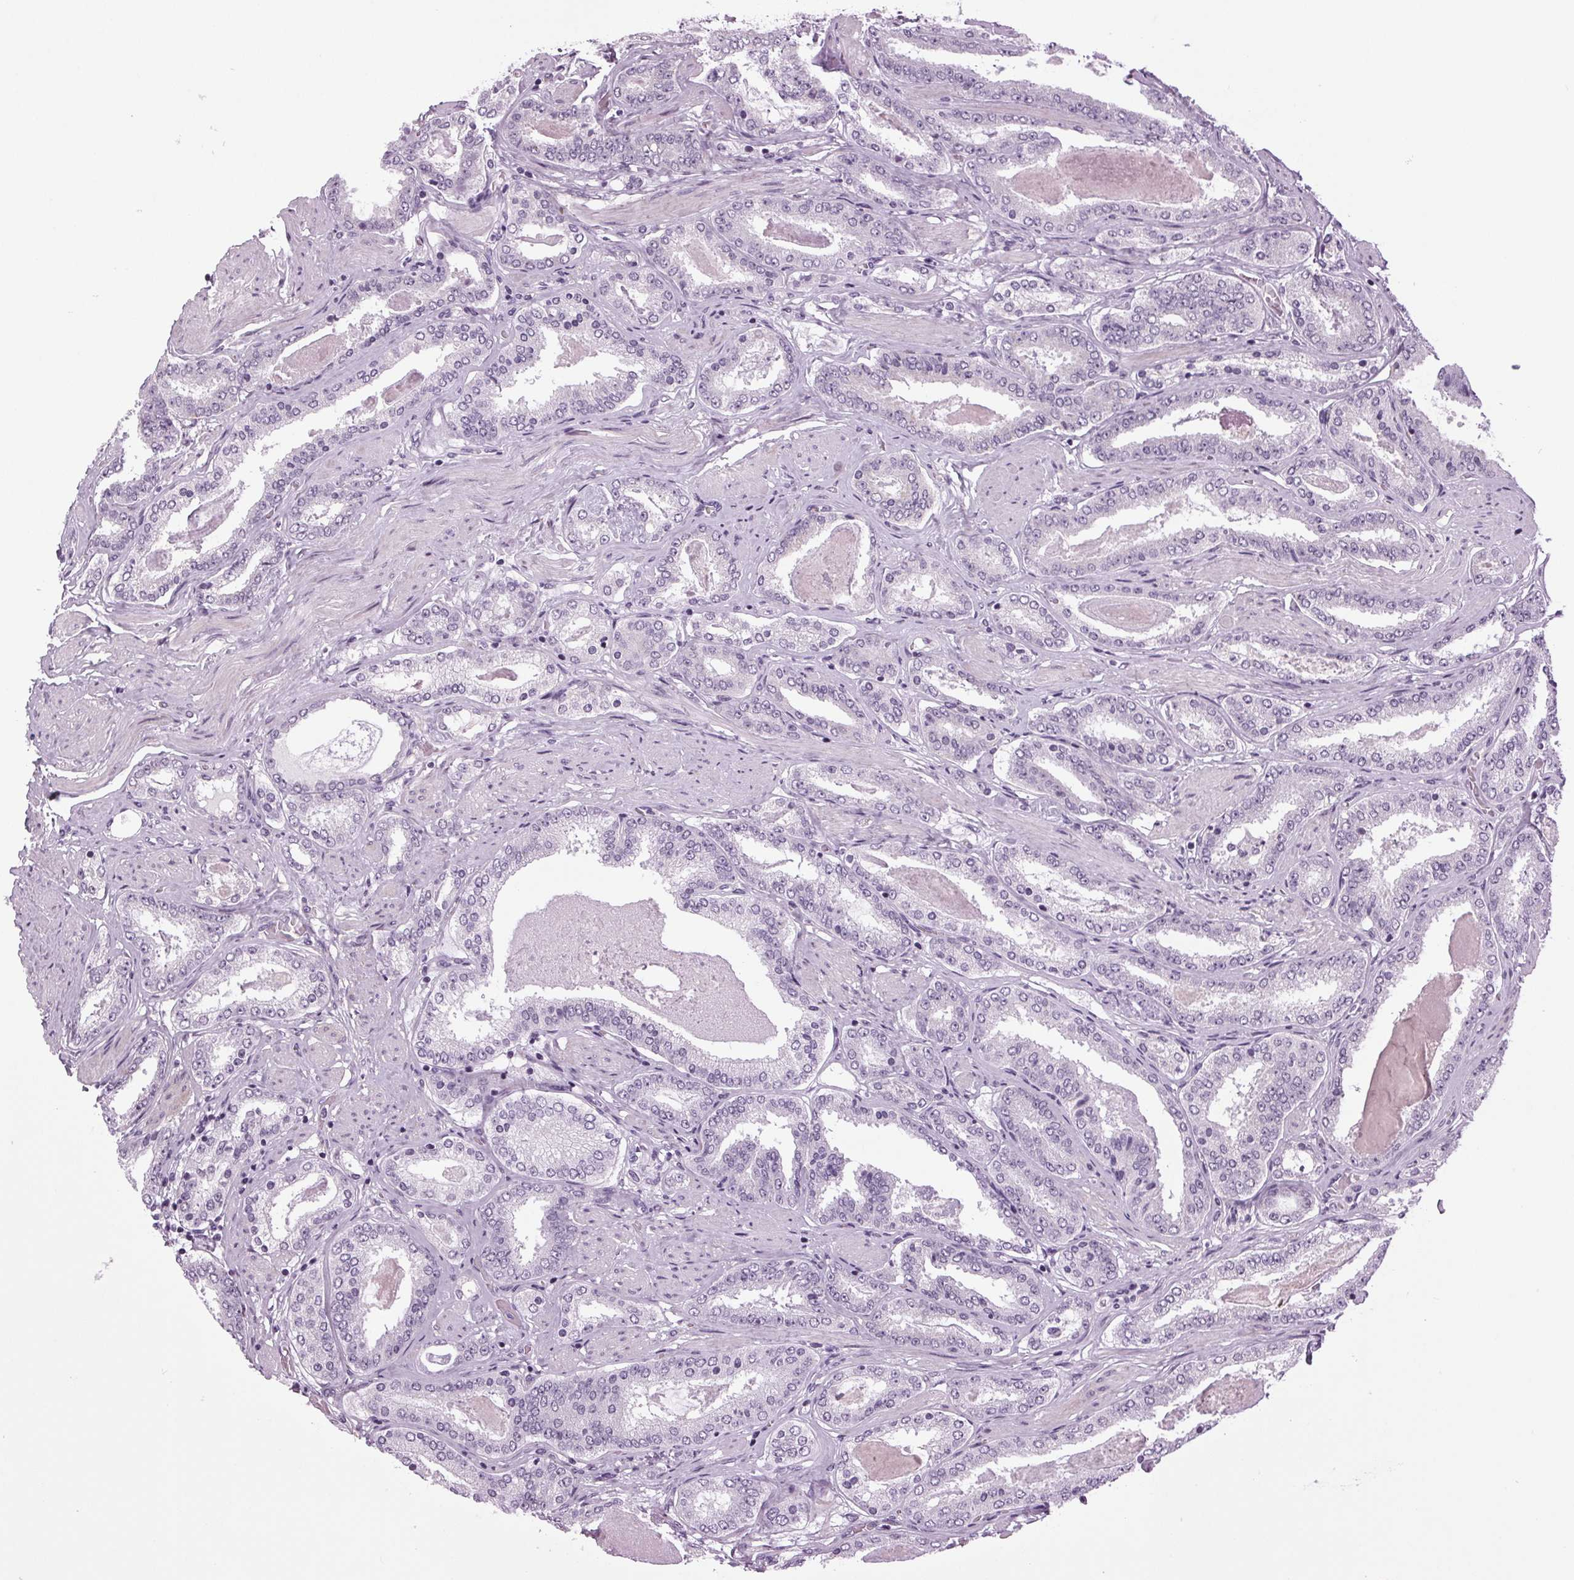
{"staining": {"intensity": "negative", "quantity": "none", "location": "none"}, "tissue": "prostate cancer", "cell_type": "Tumor cells", "image_type": "cancer", "snomed": [{"axis": "morphology", "description": "Adenocarcinoma, High grade"}, {"axis": "topography", "description": "Prostate"}], "caption": "This photomicrograph is of prostate cancer (high-grade adenocarcinoma) stained with IHC to label a protein in brown with the nuclei are counter-stained blue. There is no expression in tumor cells. The staining is performed using DAB (3,3'-diaminobenzidine) brown chromogen with nuclei counter-stained in using hematoxylin.", "gene": "DNAH12", "patient": {"sex": "male", "age": 63}}